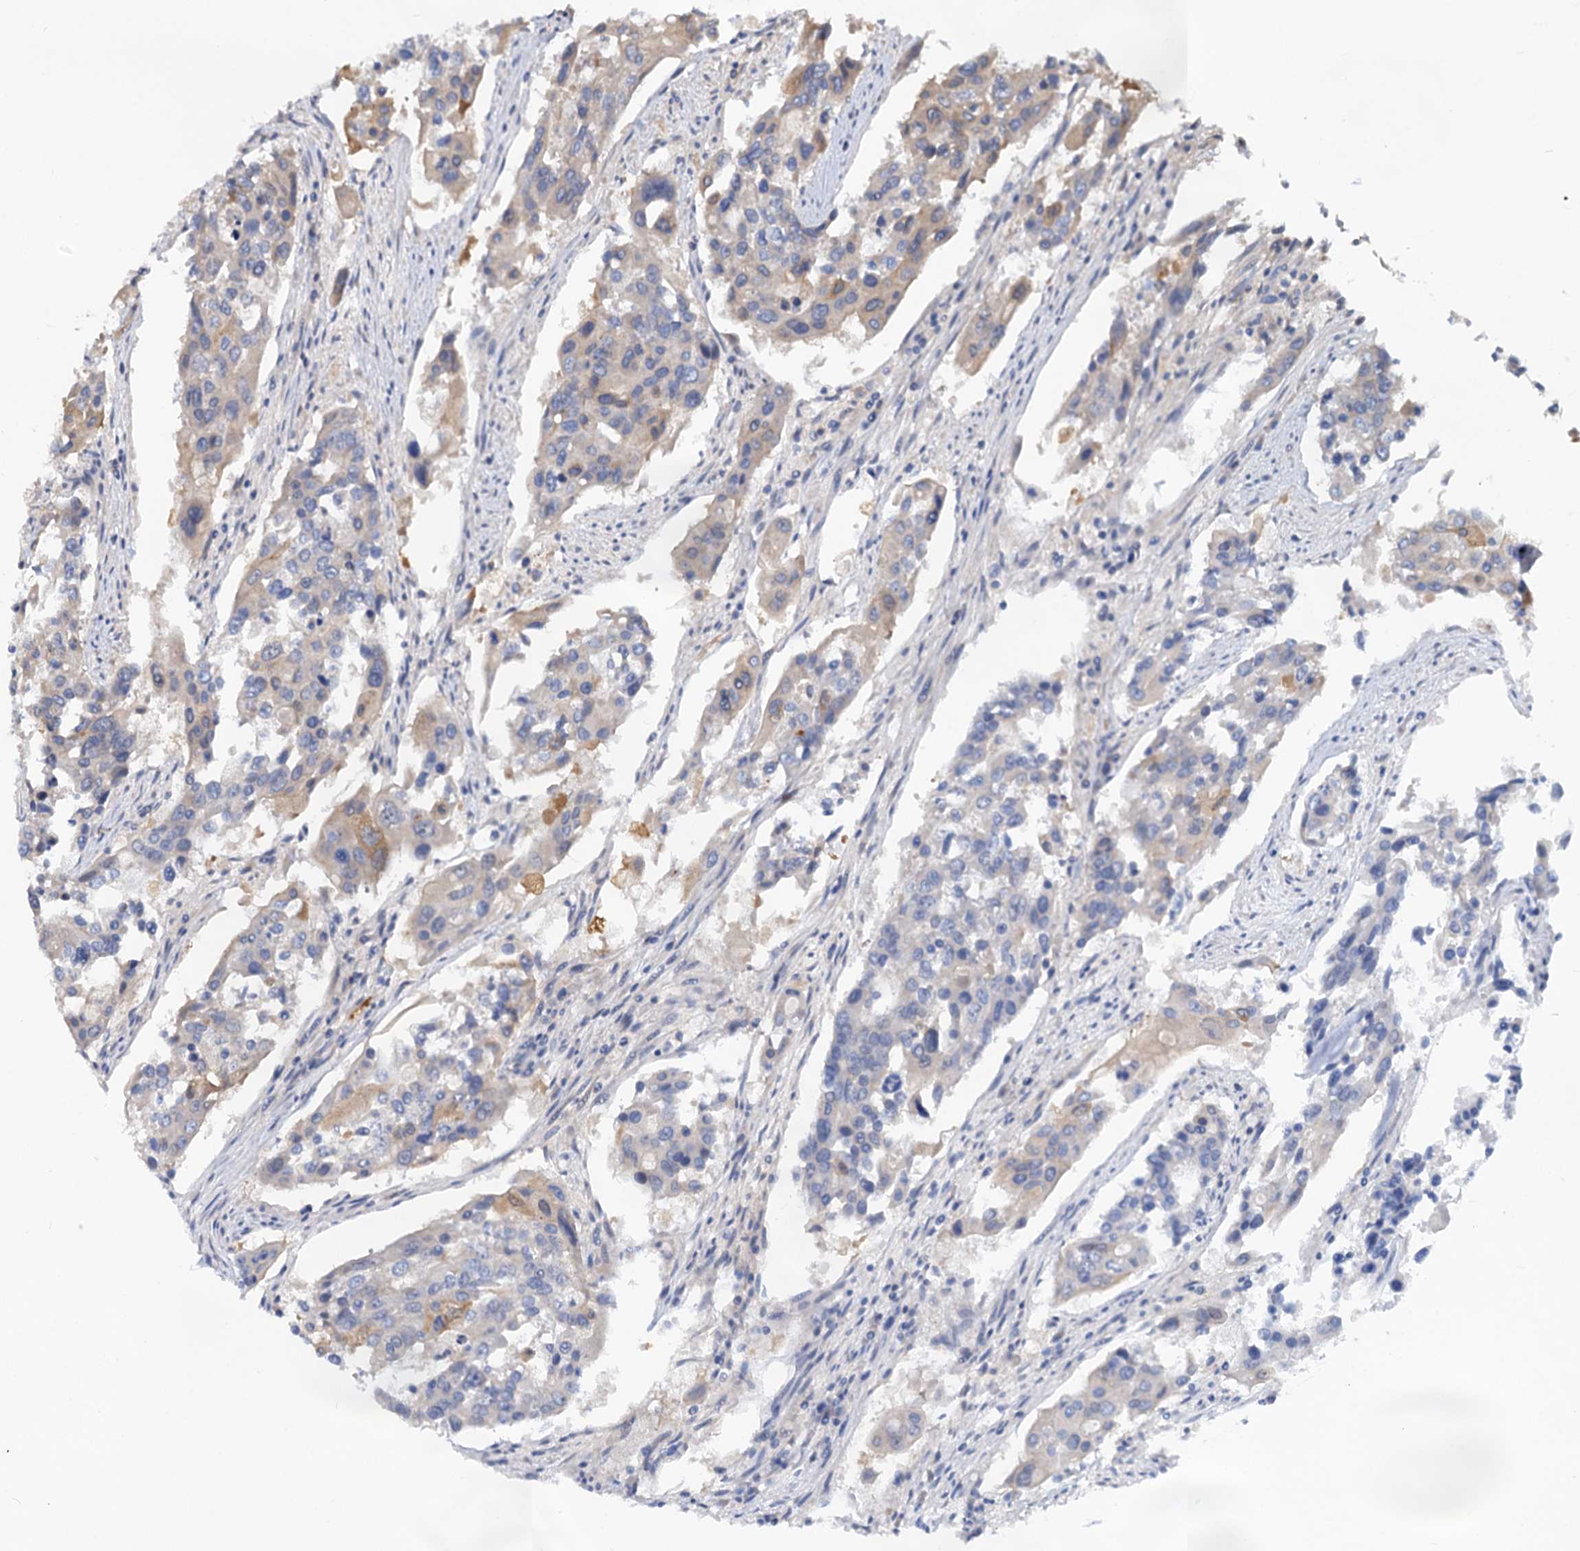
{"staining": {"intensity": "weak", "quantity": "<25%", "location": "cytoplasmic/membranous"}, "tissue": "colorectal cancer", "cell_type": "Tumor cells", "image_type": "cancer", "snomed": [{"axis": "morphology", "description": "Adenocarcinoma, NOS"}, {"axis": "topography", "description": "Colon"}], "caption": "Image shows no protein staining in tumor cells of colorectal cancer tissue.", "gene": "SNX15", "patient": {"sex": "male", "age": 77}}